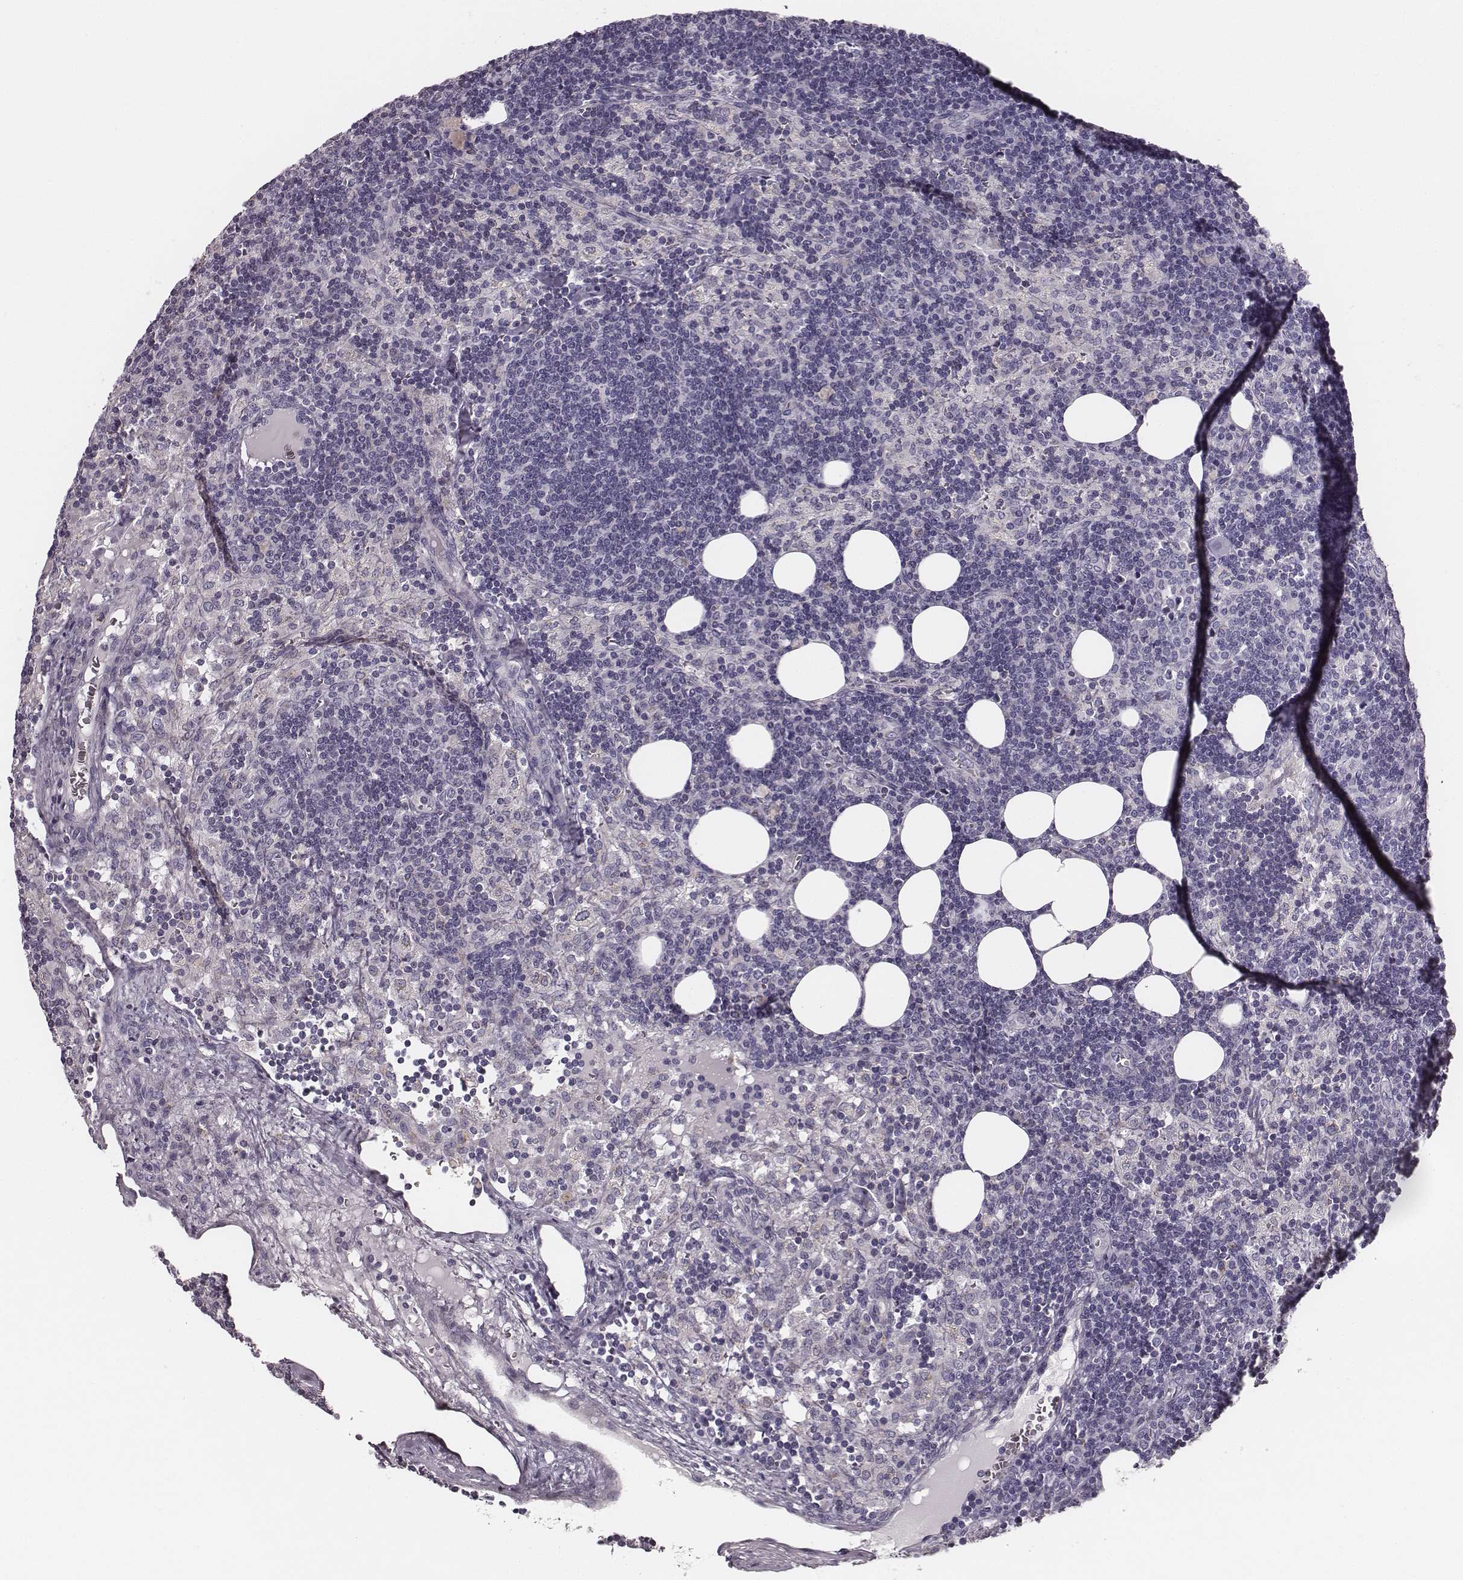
{"staining": {"intensity": "negative", "quantity": "none", "location": "none"}, "tissue": "lymph node", "cell_type": "Germinal center cells", "image_type": "normal", "snomed": [{"axis": "morphology", "description": "Normal tissue, NOS"}, {"axis": "topography", "description": "Lymph node"}], "caption": "Immunohistochemistry (IHC) photomicrograph of benign lymph node: human lymph node stained with DAB (3,3'-diaminobenzidine) exhibits no significant protein staining in germinal center cells. (Stains: DAB (3,3'-diaminobenzidine) immunohistochemistry with hematoxylin counter stain, Microscopy: brightfield microscopy at high magnification).", "gene": "UBL4B", "patient": {"sex": "female", "age": 52}}